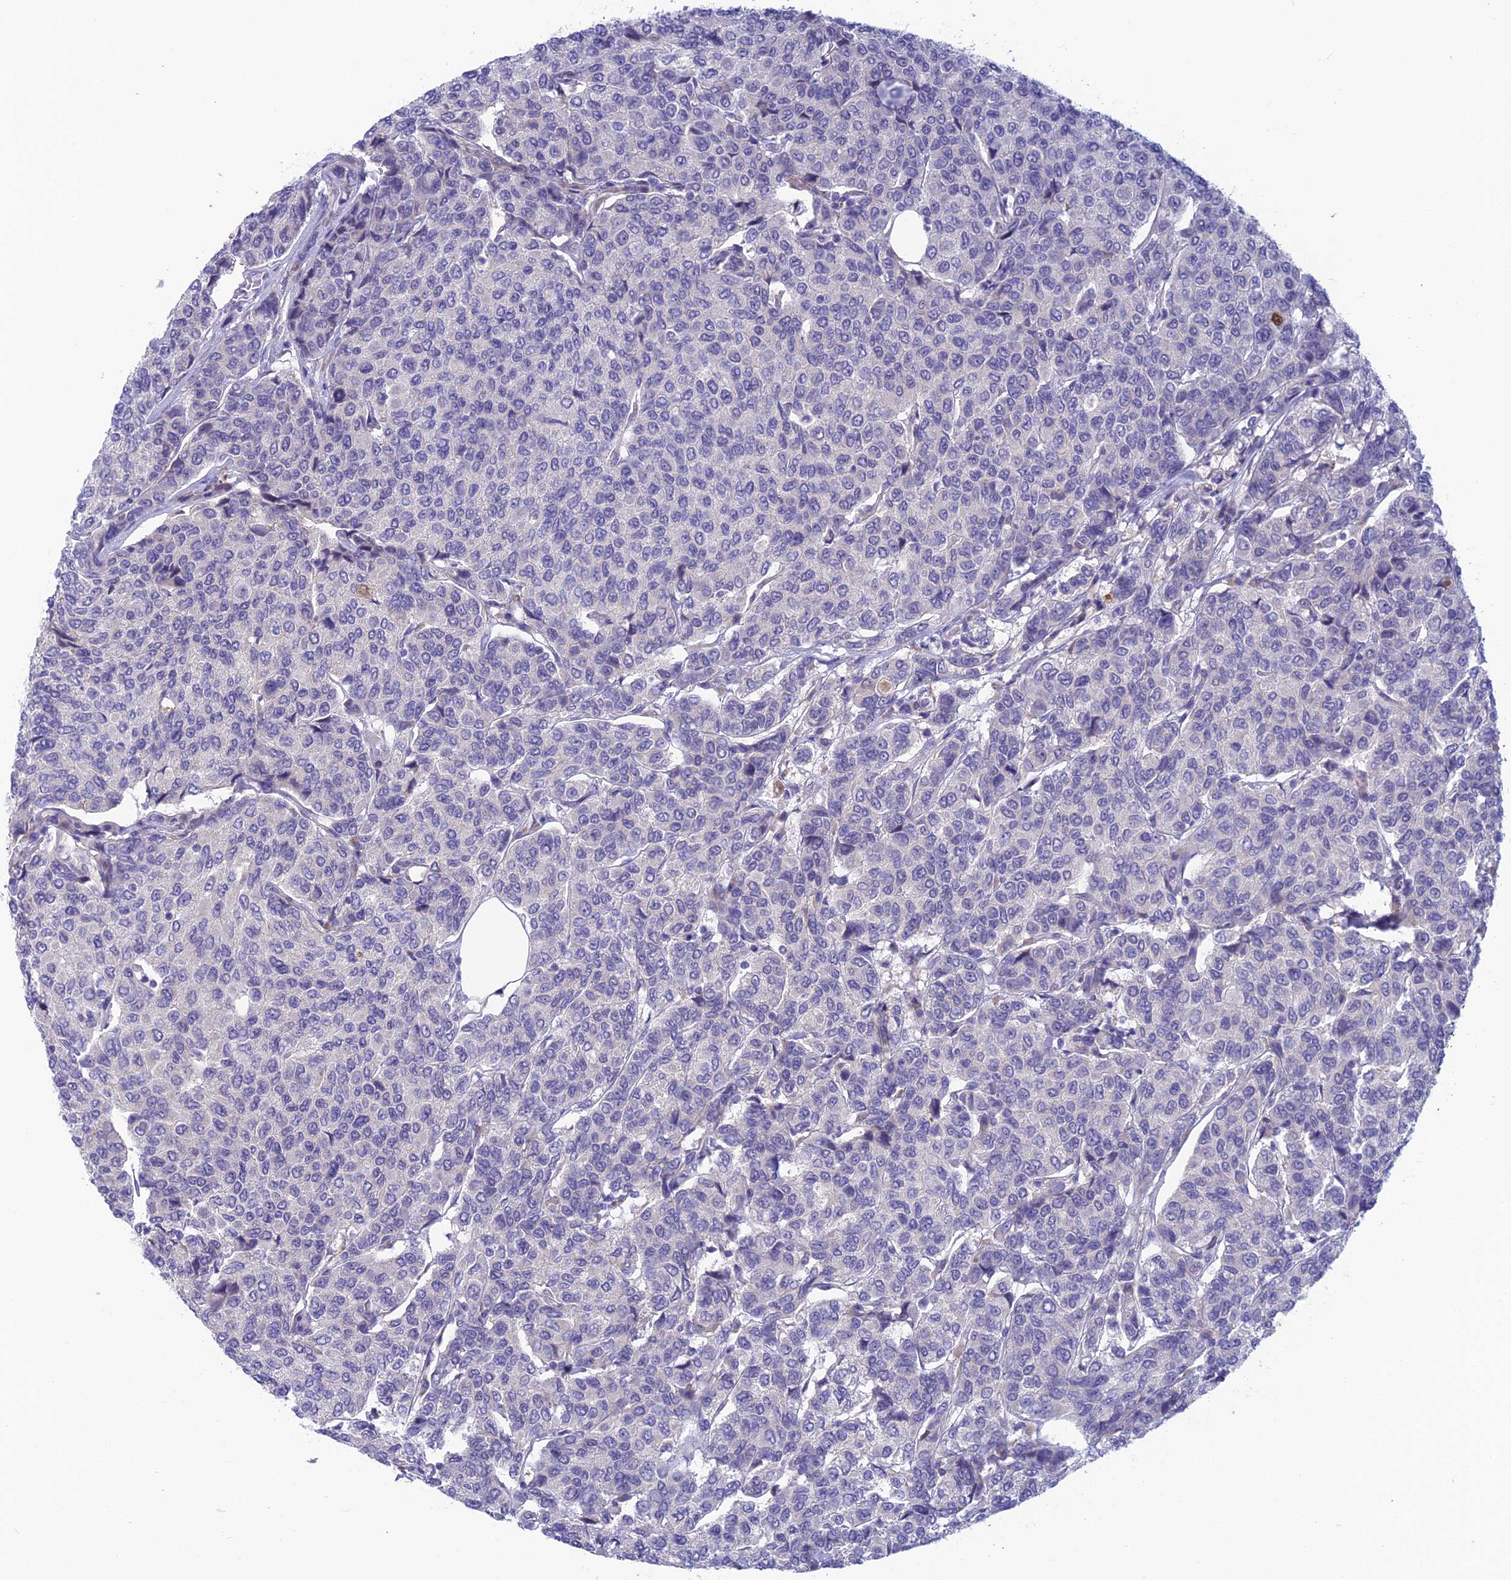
{"staining": {"intensity": "negative", "quantity": "none", "location": "none"}, "tissue": "breast cancer", "cell_type": "Tumor cells", "image_type": "cancer", "snomed": [{"axis": "morphology", "description": "Duct carcinoma"}, {"axis": "topography", "description": "Breast"}], "caption": "Tumor cells are negative for brown protein staining in breast invasive ductal carcinoma.", "gene": "XPO7", "patient": {"sex": "female", "age": 55}}